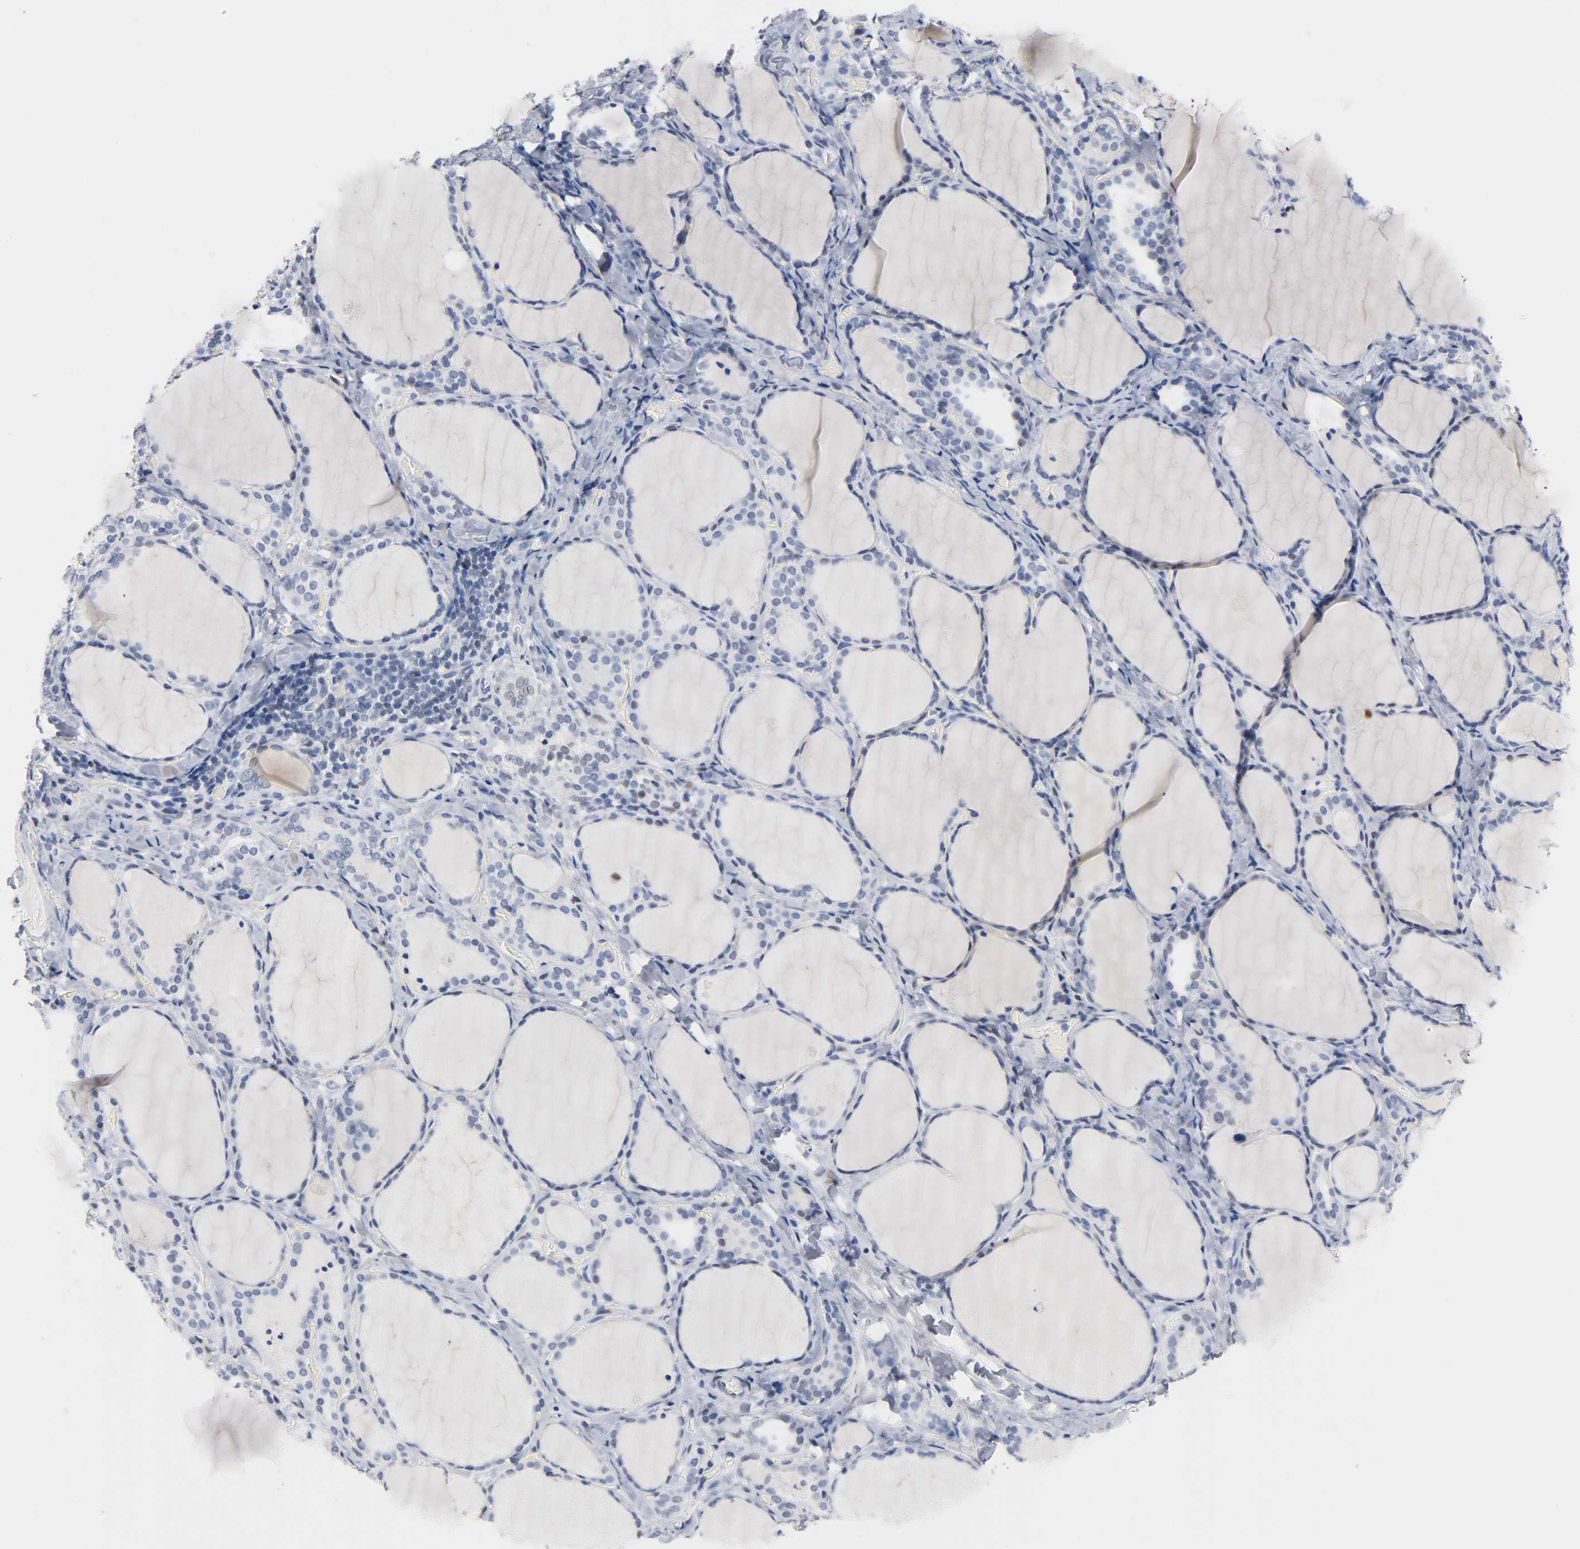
{"staining": {"intensity": "negative", "quantity": "none", "location": "none"}, "tissue": "thyroid gland", "cell_type": "Glandular cells", "image_type": "normal", "snomed": [{"axis": "morphology", "description": "Normal tissue, NOS"}, {"axis": "morphology", "description": "Papillary adenocarcinoma, NOS"}, {"axis": "topography", "description": "Thyroid gland"}], "caption": "IHC histopathology image of benign thyroid gland: human thyroid gland stained with DAB (3,3'-diaminobenzidine) demonstrates no significant protein expression in glandular cells.", "gene": "NAB2", "patient": {"sex": "female", "age": 30}}